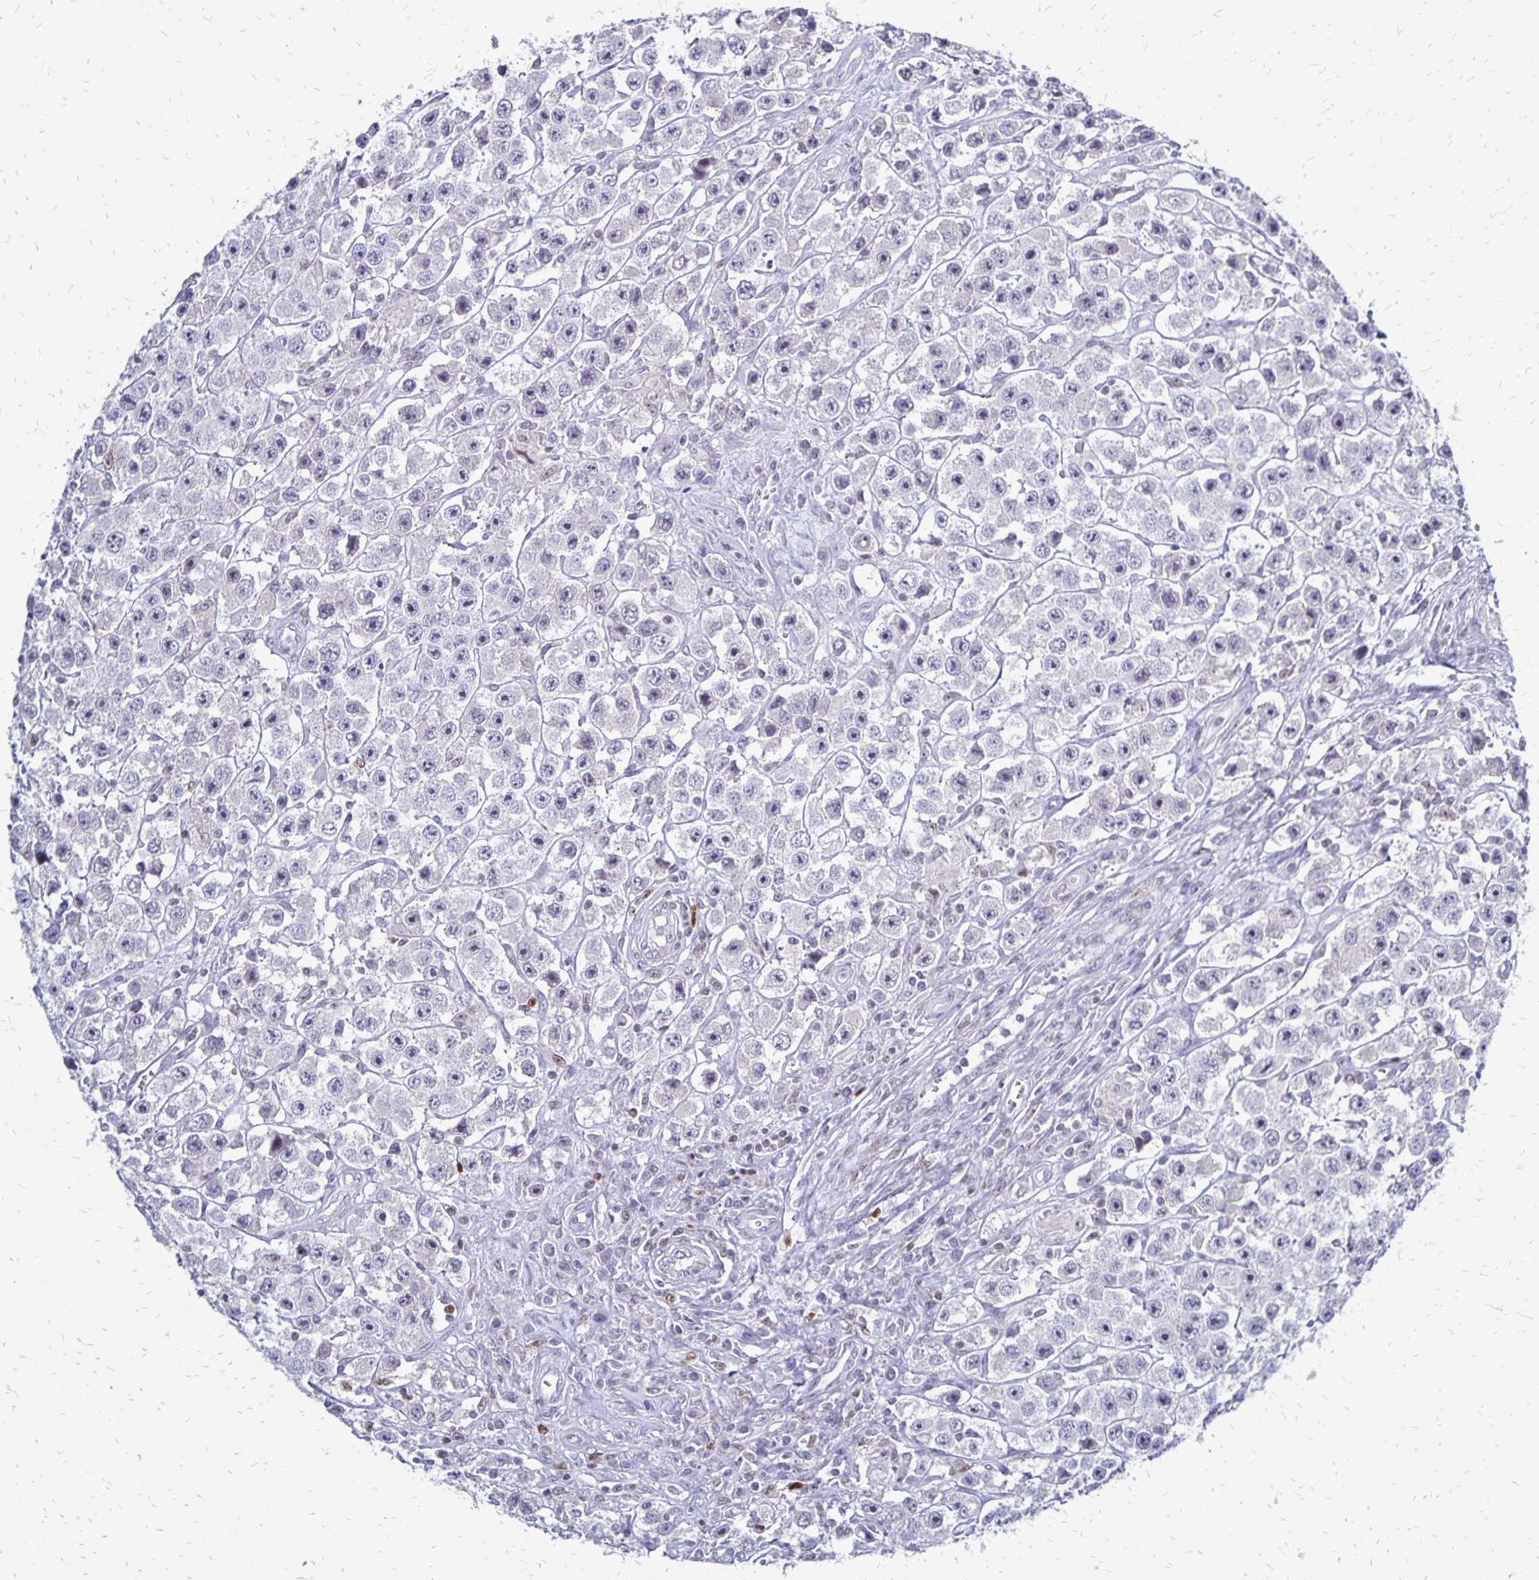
{"staining": {"intensity": "negative", "quantity": "none", "location": "none"}, "tissue": "testis cancer", "cell_type": "Tumor cells", "image_type": "cancer", "snomed": [{"axis": "morphology", "description": "Seminoma, NOS"}, {"axis": "topography", "description": "Testis"}], "caption": "Seminoma (testis) was stained to show a protein in brown. There is no significant staining in tumor cells.", "gene": "DCK", "patient": {"sex": "male", "age": 45}}